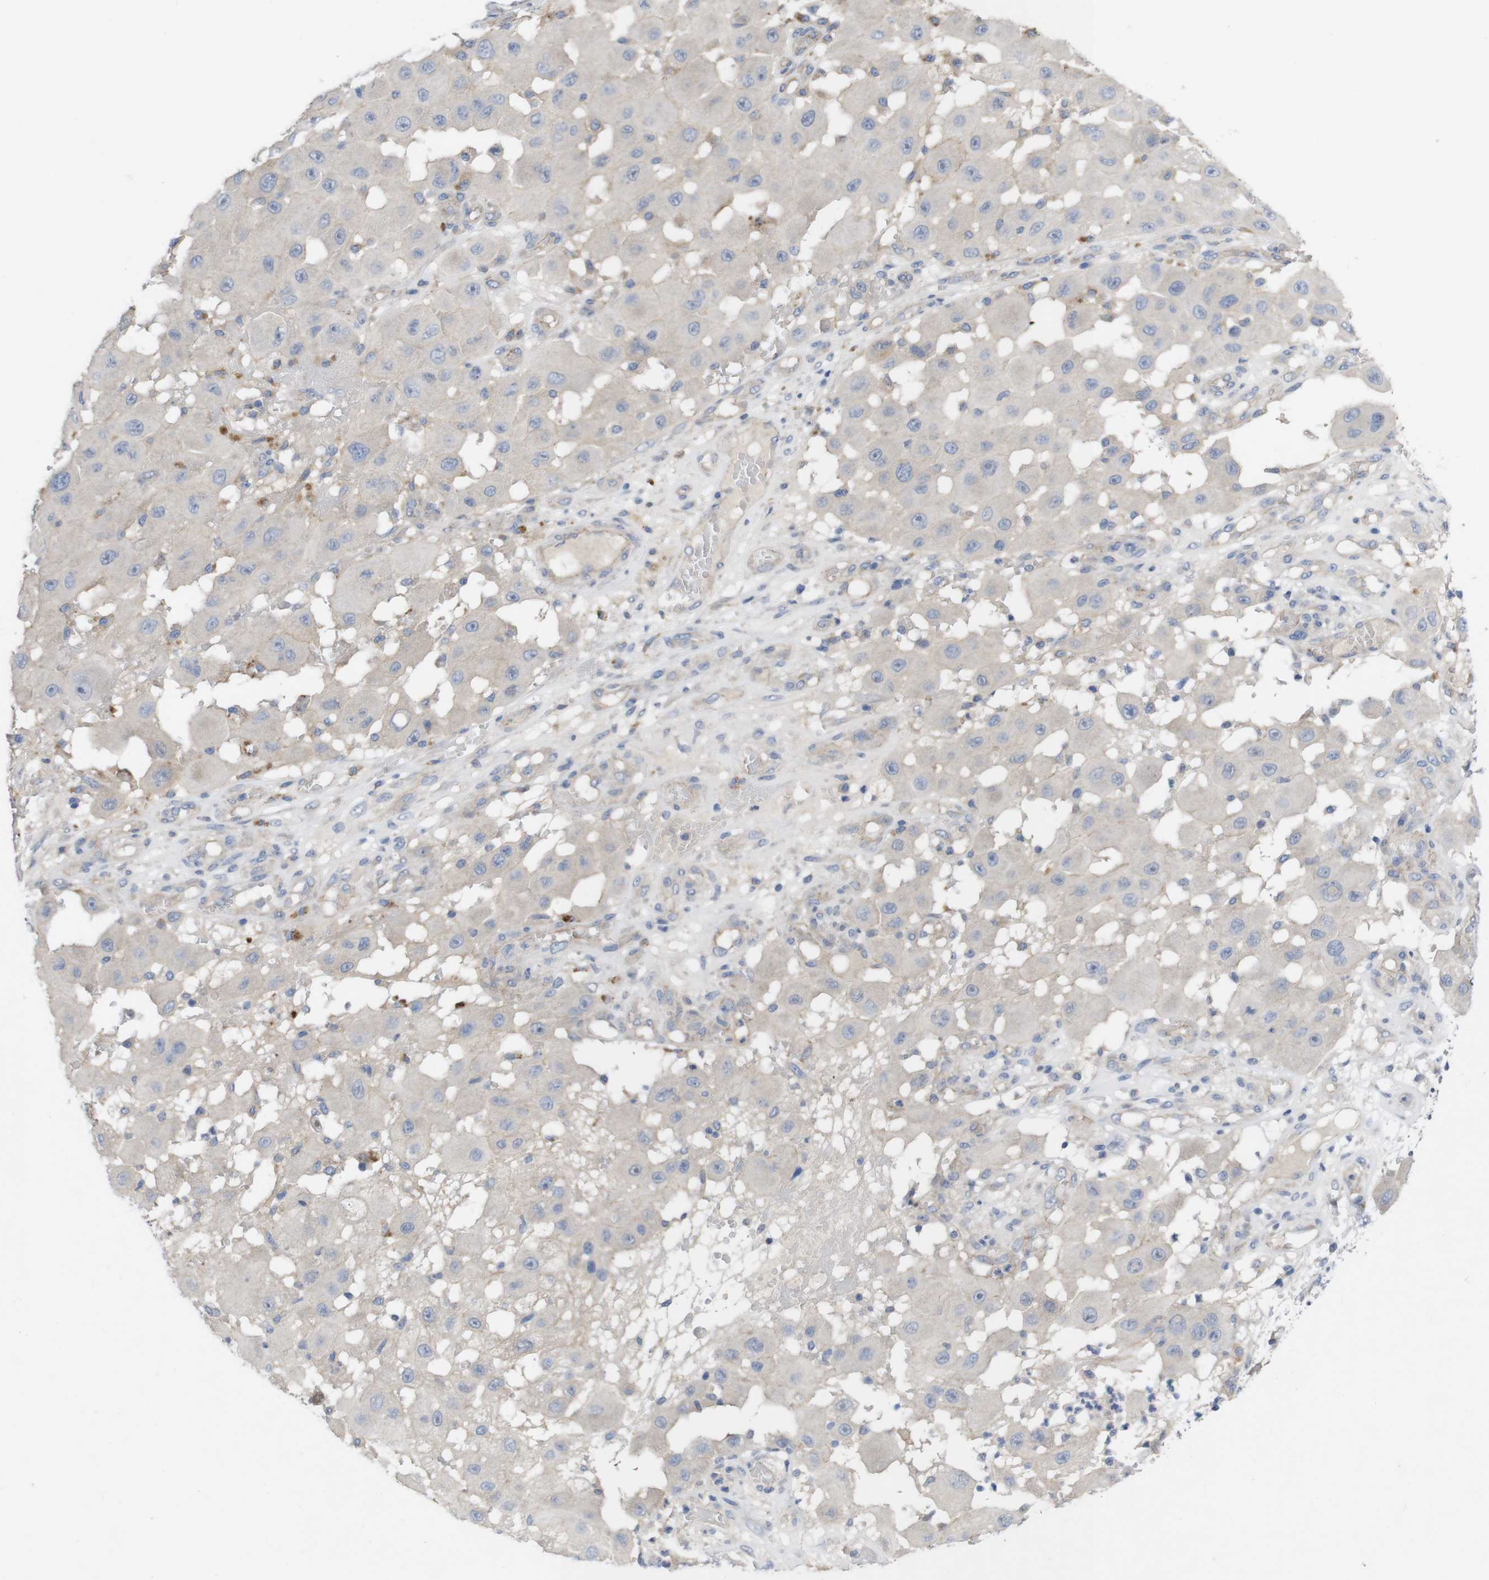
{"staining": {"intensity": "negative", "quantity": "none", "location": "none"}, "tissue": "melanoma", "cell_type": "Tumor cells", "image_type": "cancer", "snomed": [{"axis": "morphology", "description": "Malignant melanoma, NOS"}, {"axis": "topography", "description": "Skin"}], "caption": "Immunohistochemical staining of human melanoma exhibits no significant positivity in tumor cells. (DAB (3,3'-diaminobenzidine) immunohistochemistry visualized using brightfield microscopy, high magnification).", "gene": "KIDINS220", "patient": {"sex": "female", "age": 81}}